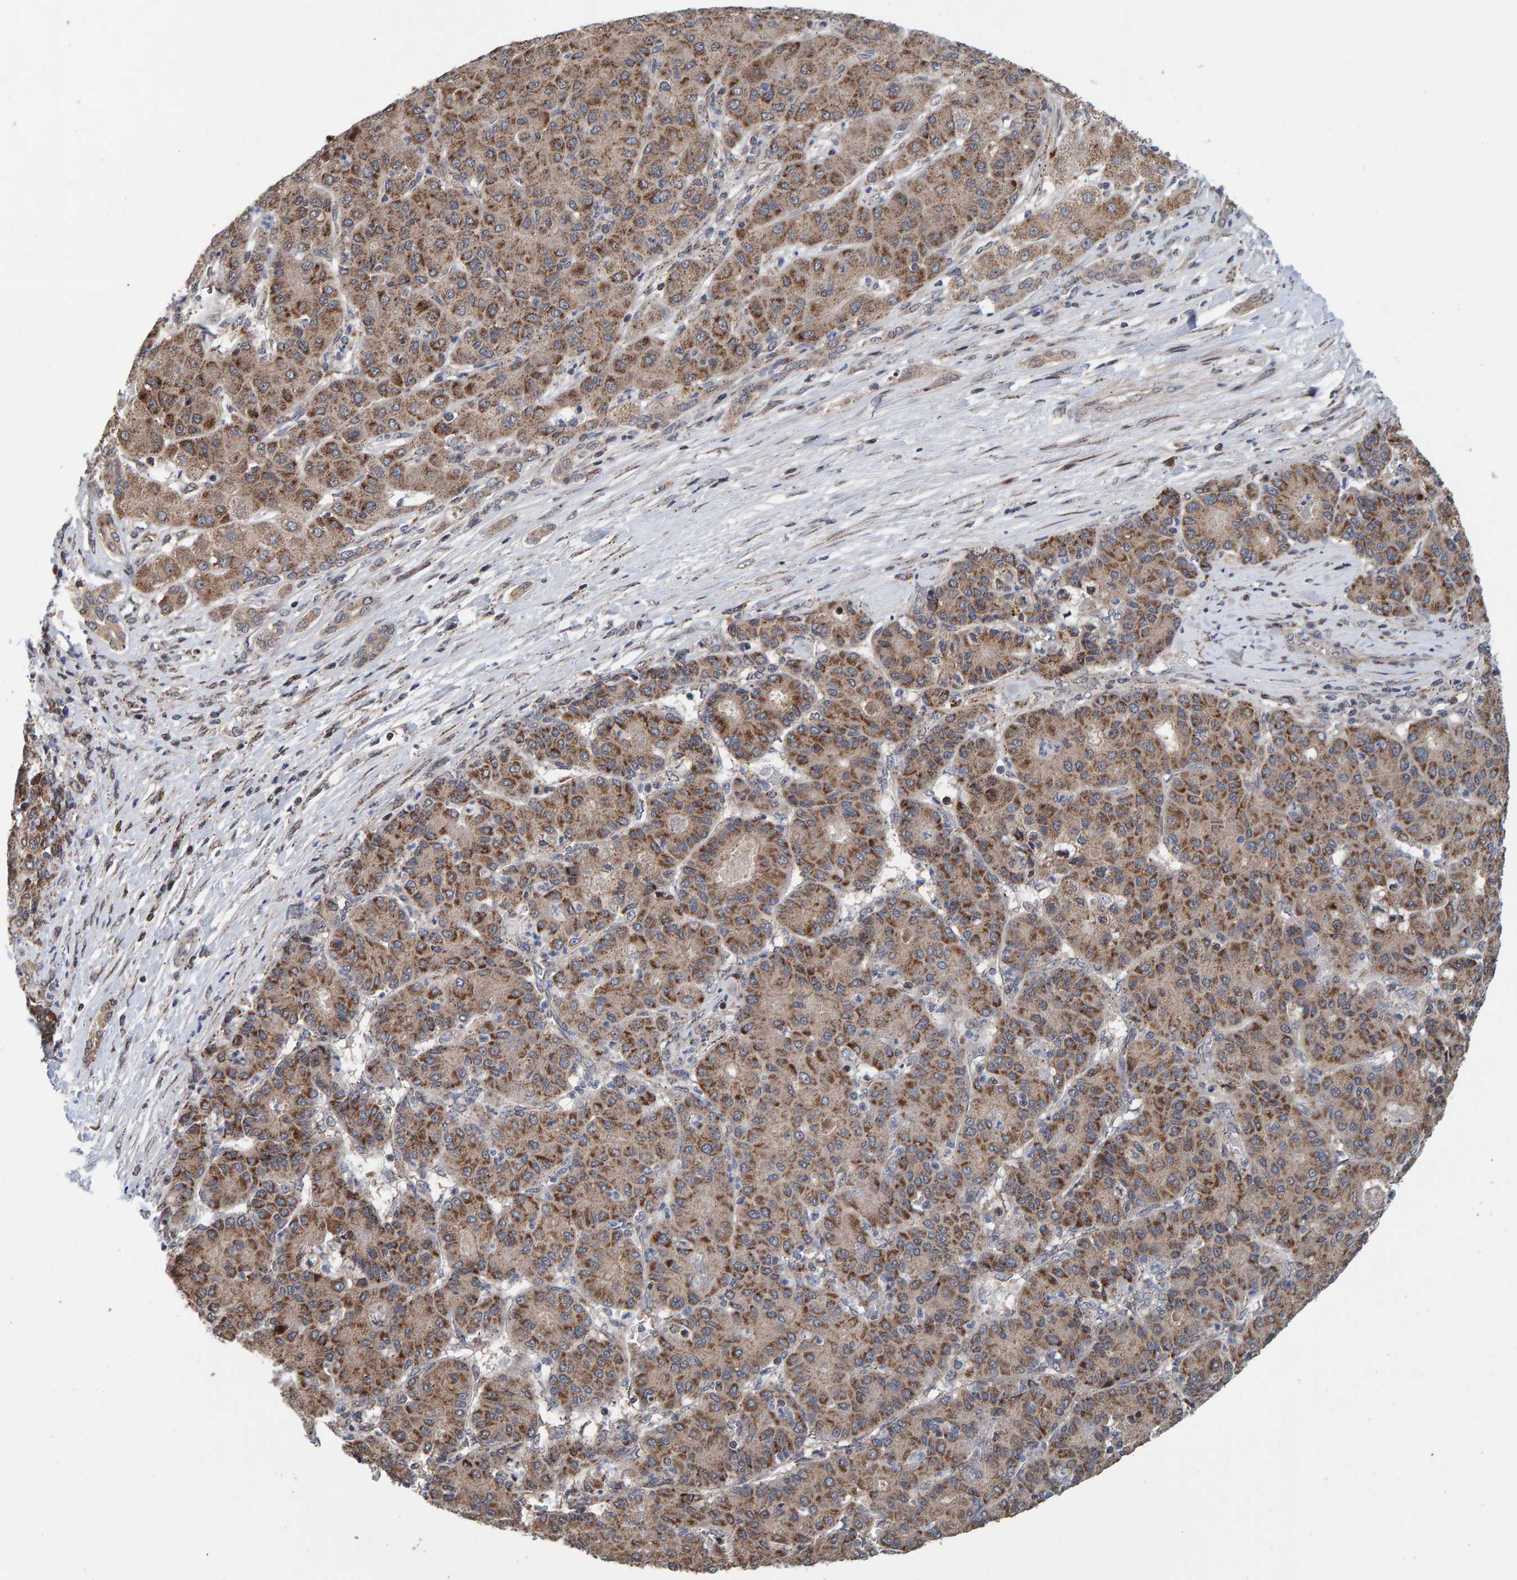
{"staining": {"intensity": "moderate", "quantity": ">75%", "location": "cytoplasmic/membranous"}, "tissue": "liver cancer", "cell_type": "Tumor cells", "image_type": "cancer", "snomed": [{"axis": "morphology", "description": "Carcinoma, Hepatocellular, NOS"}, {"axis": "topography", "description": "Liver"}], "caption": "Liver cancer tissue displays moderate cytoplasmic/membranous staining in approximately >75% of tumor cells, visualized by immunohistochemistry.", "gene": "CCDC25", "patient": {"sex": "male", "age": 65}}